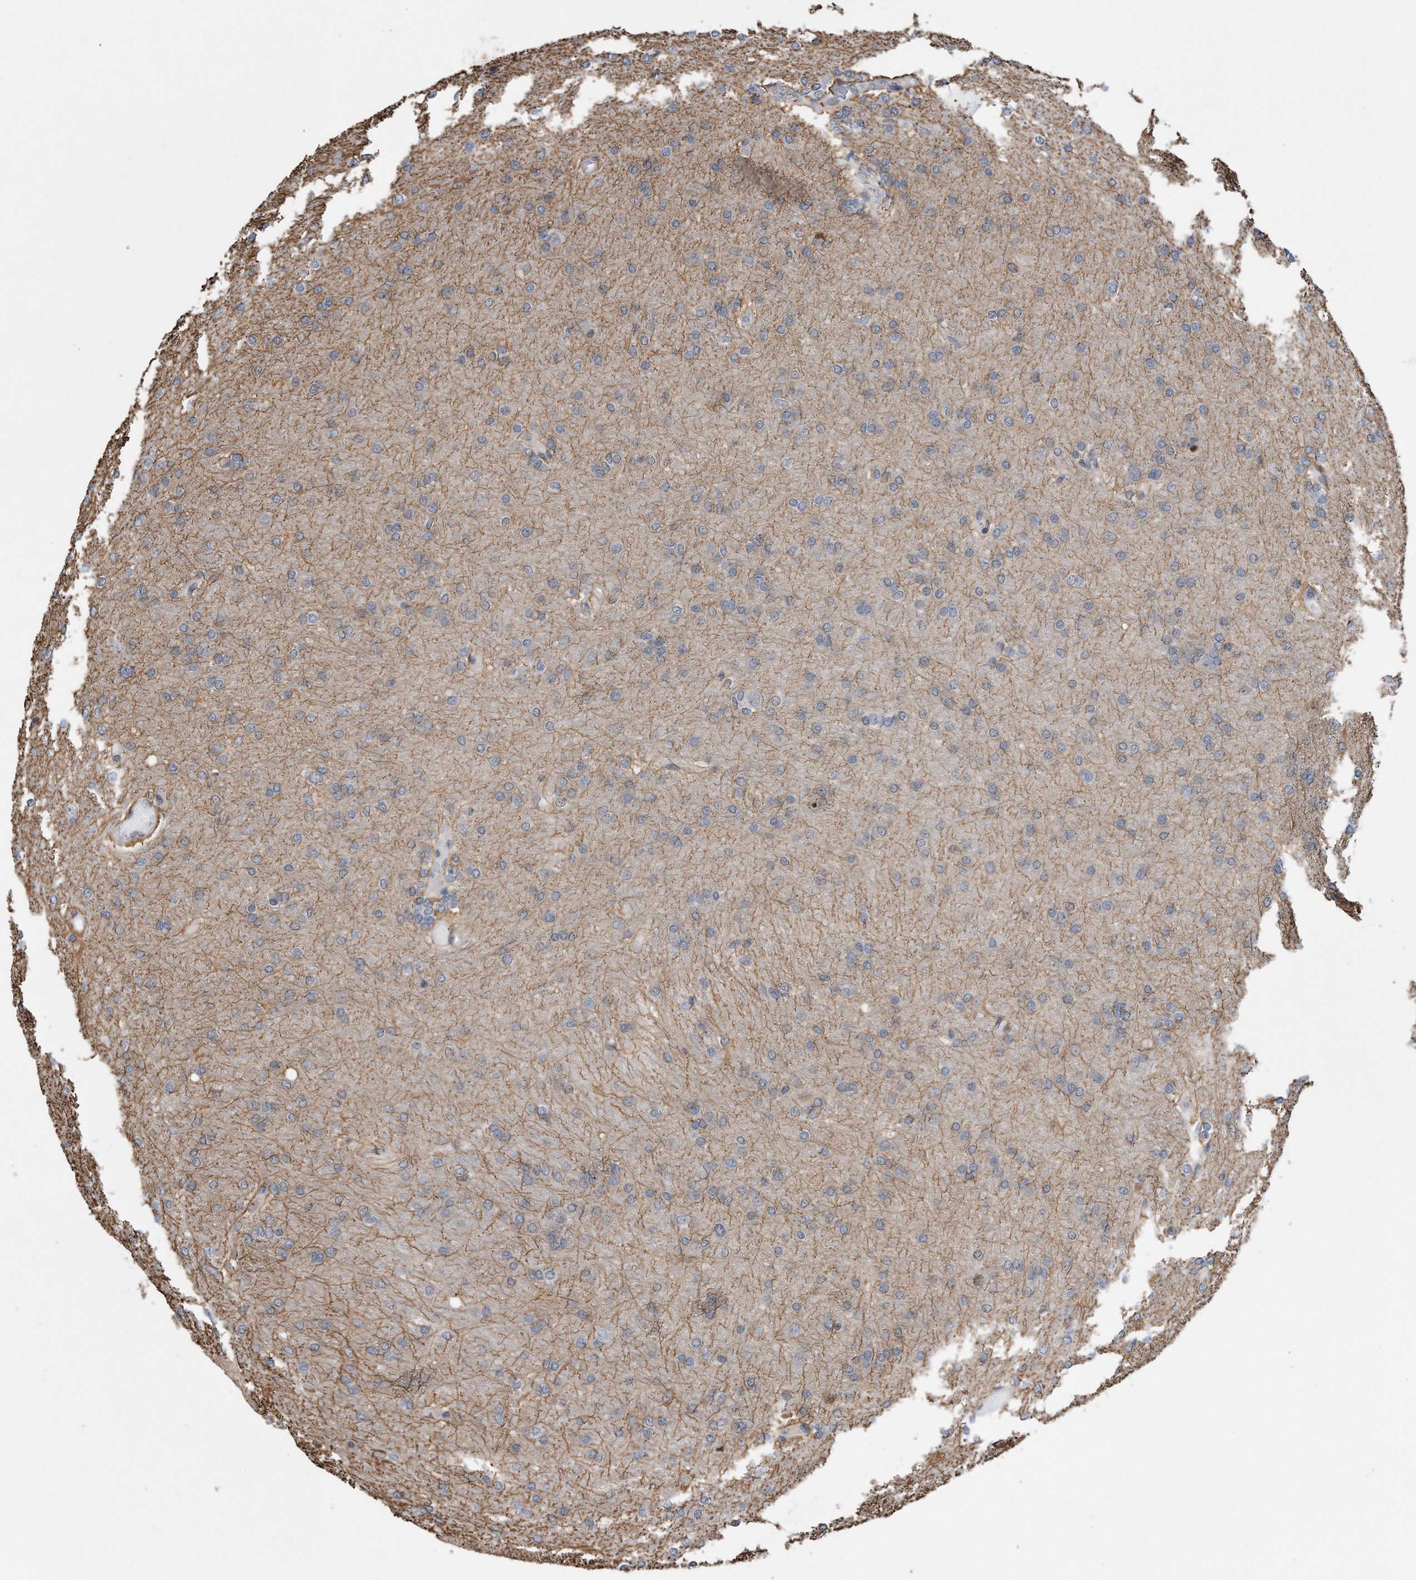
{"staining": {"intensity": "negative", "quantity": "none", "location": "none"}, "tissue": "glioma", "cell_type": "Tumor cells", "image_type": "cancer", "snomed": [{"axis": "morphology", "description": "Glioma, malignant, High grade"}, {"axis": "topography", "description": "Cerebral cortex"}], "caption": "DAB immunohistochemical staining of glioma displays no significant positivity in tumor cells. Brightfield microscopy of immunohistochemistry (IHC) stained with DAB (brown) and hematoxylin (blue), captured at high magnification.", "gene": "PCNA", "patient": {"sex": "female", "age": 36}}